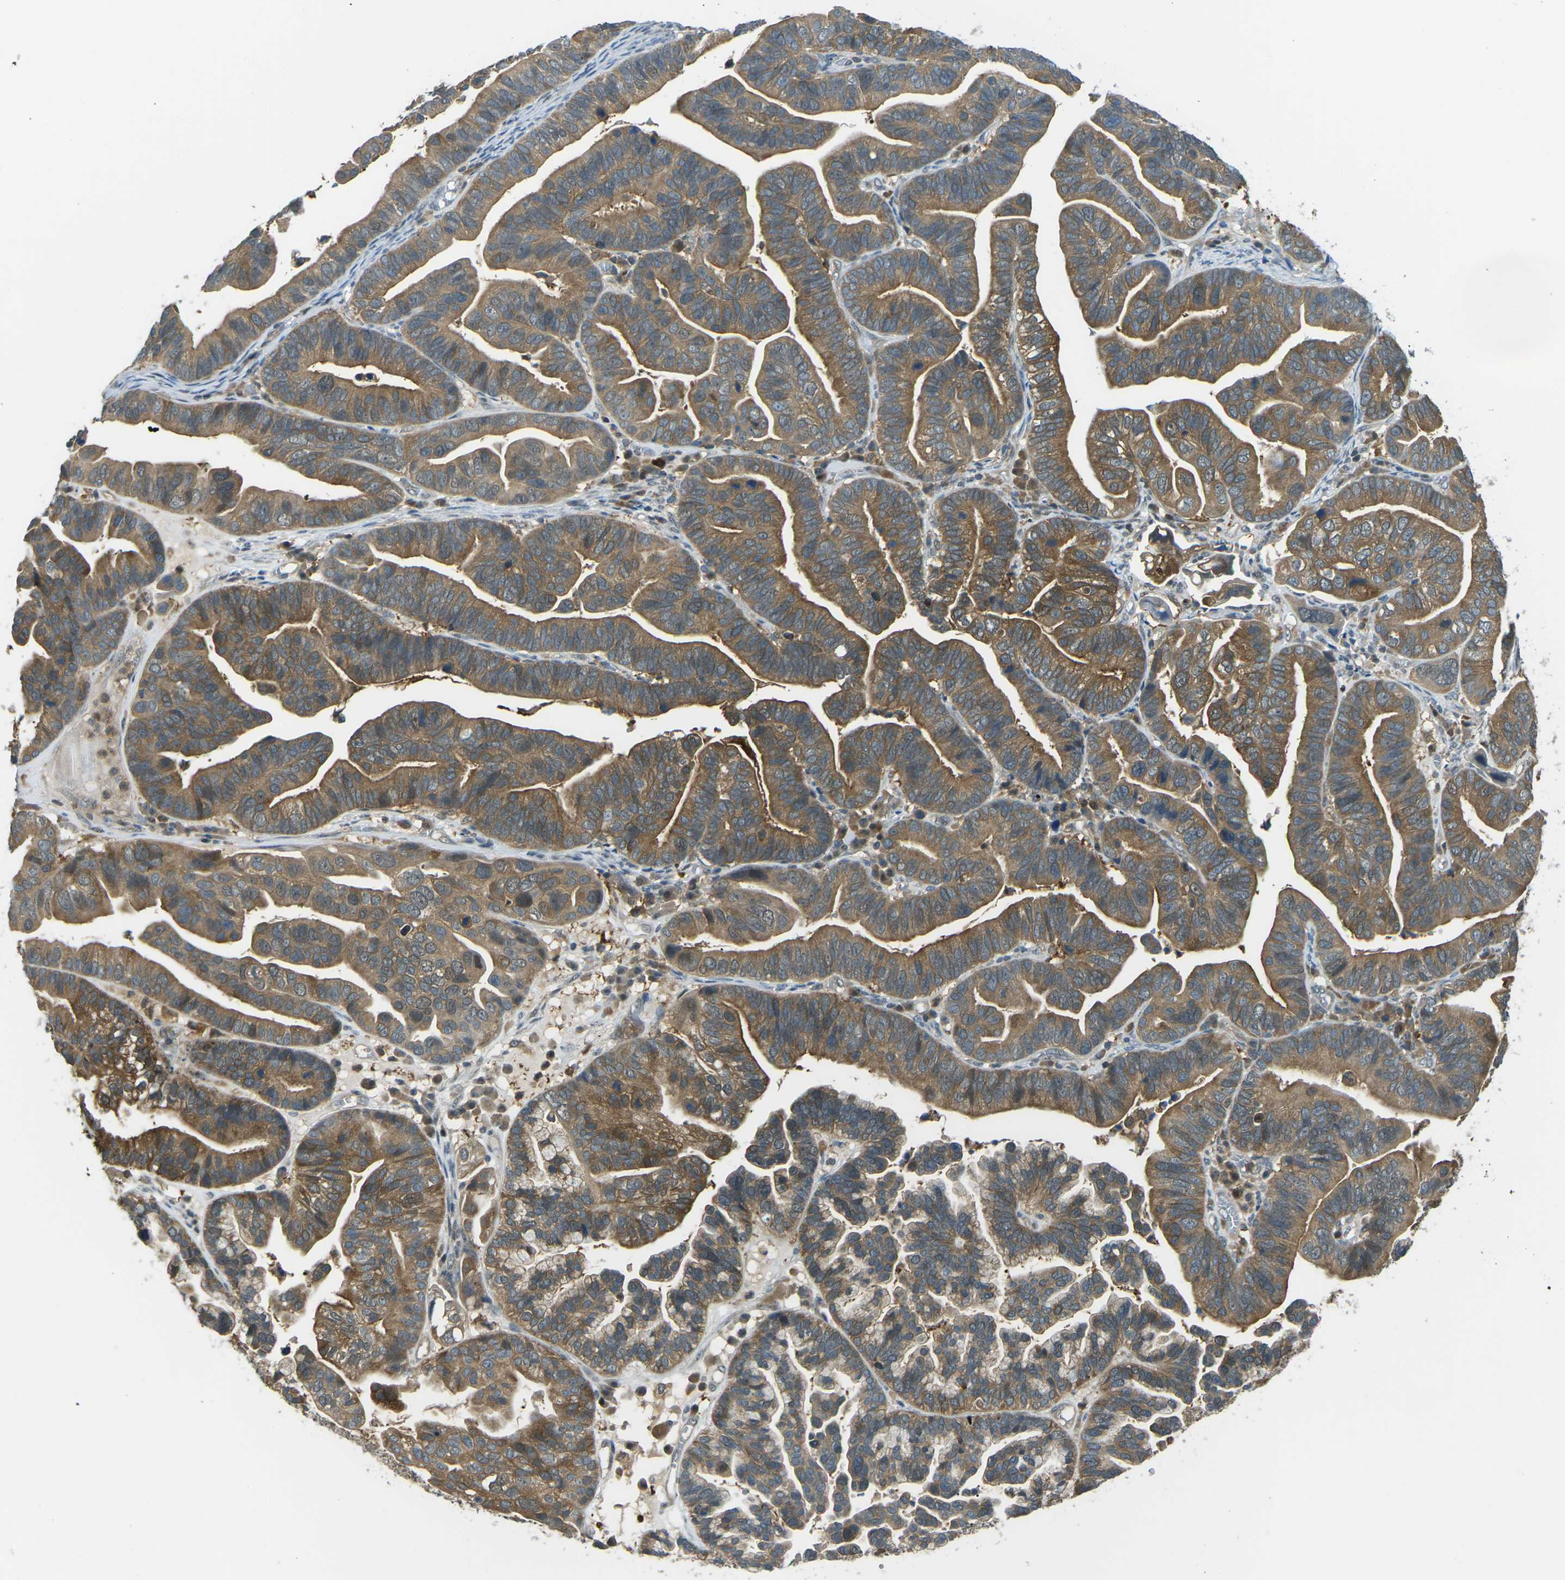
{"staining": {"intensity": "moderate", "quantity": ">75%", "location": "cytoplasmic/membranous"}, "tissue": "ovarian cancer", "cell_type": "Tumor cells", "image_type": "cancer", "snomed": [{"axis": "morphology", "description": "Cystadenocarcinoma, serous, NOS"}, {"axis": "topography", "description": "Ovary"}], "caption": "Immunohistochemical staining of human ovarian cancer displays medium levels of moderate cytoplasmic/membranous protein positivity in about >75% of tumor cells. (brown staining indicates protein expression, while blue staining denotes nuclei).", "gene": "PIEZO2", "patient": {"sex": "female", "age": 56}}